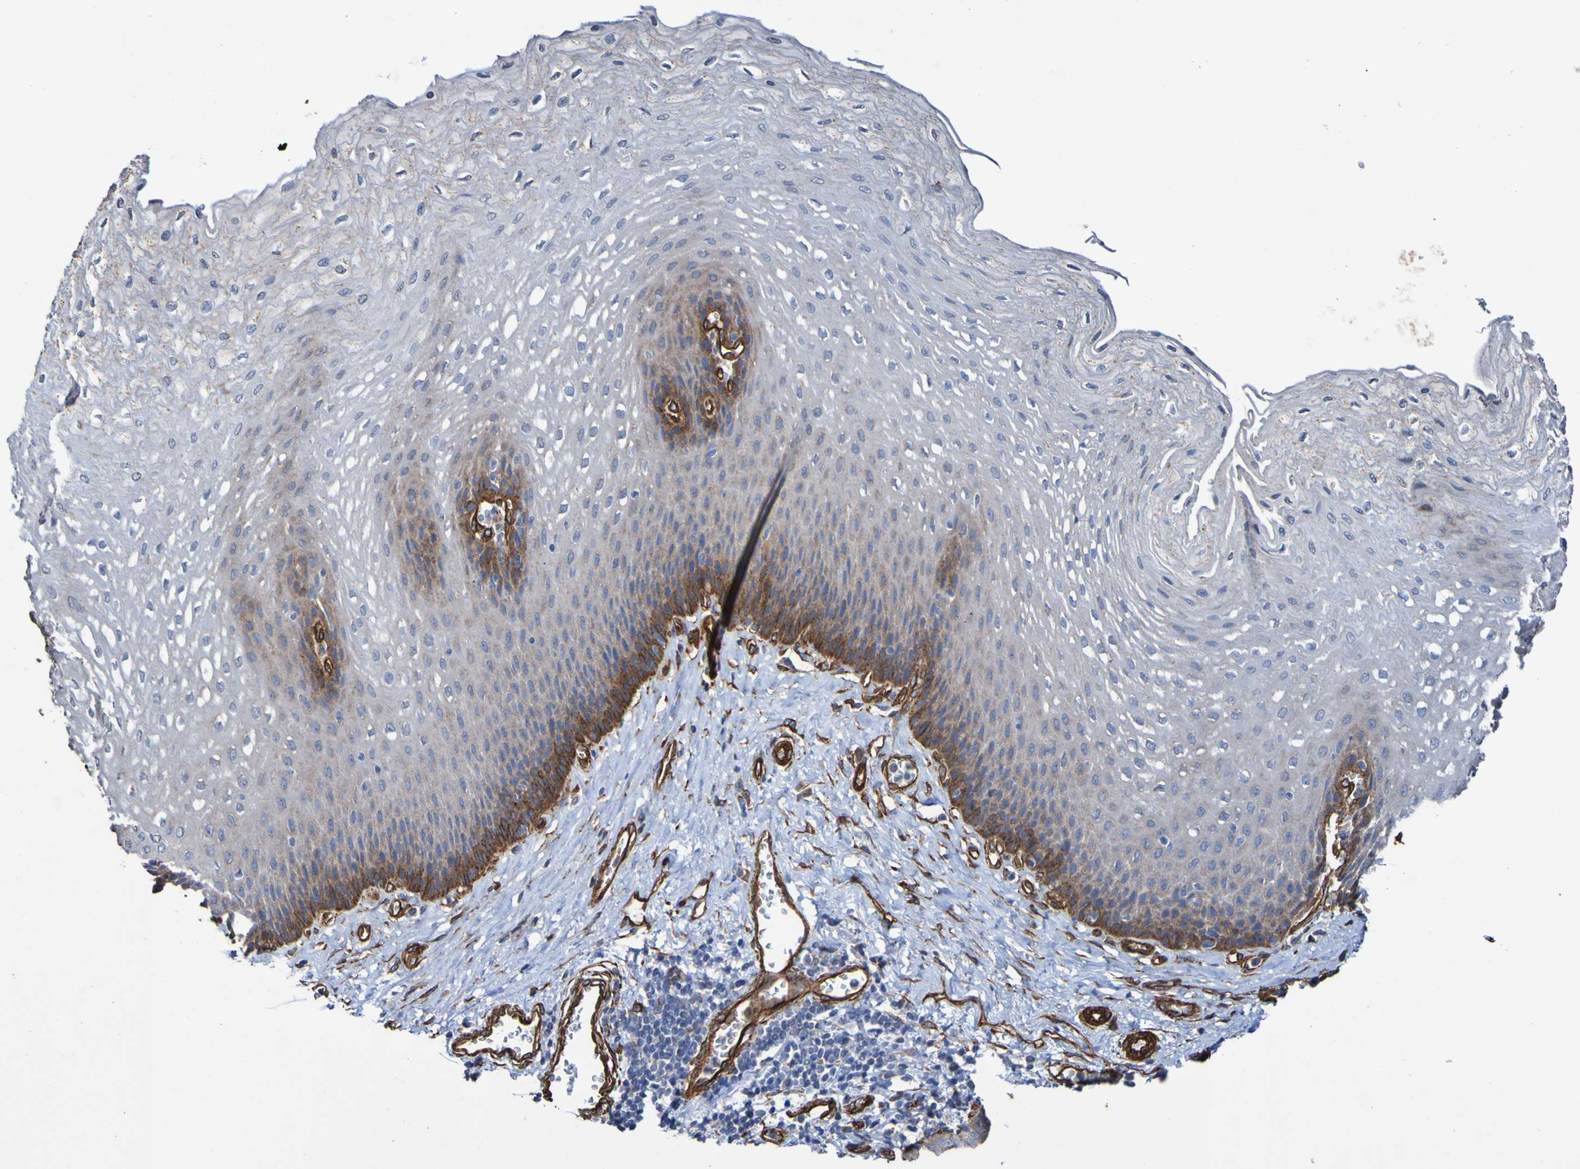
{"staining": {"intensity": "strong", "quantity": "<25%", "location": "cytoplasmic/membranous"}, "tissue": "esophagus", "cell_type": "Squamous epithelial cells", "image_type": "normal", "snomed": [{"axis": "morphology", "description": "Normal tissue, NOS"}, {"axis": "topography", "description": "Esophagus"}], "caption": "Immunohistochemistry staining of unremarkable esophagus, which demonstrates medium levels of strong cytoplasmic/membranous expression in approximately <25% of squamous epithelial cells indicating strong cytoplasmic/membranous protein positivity. The staining was performed using DAB (3,3'-diaminobenzidine) (brown) for protein detection and nuclei were counterstained in hematoxylin (blue).", "gene": "ELMOD3", "patient": {"sex": "female", "age": 72}}